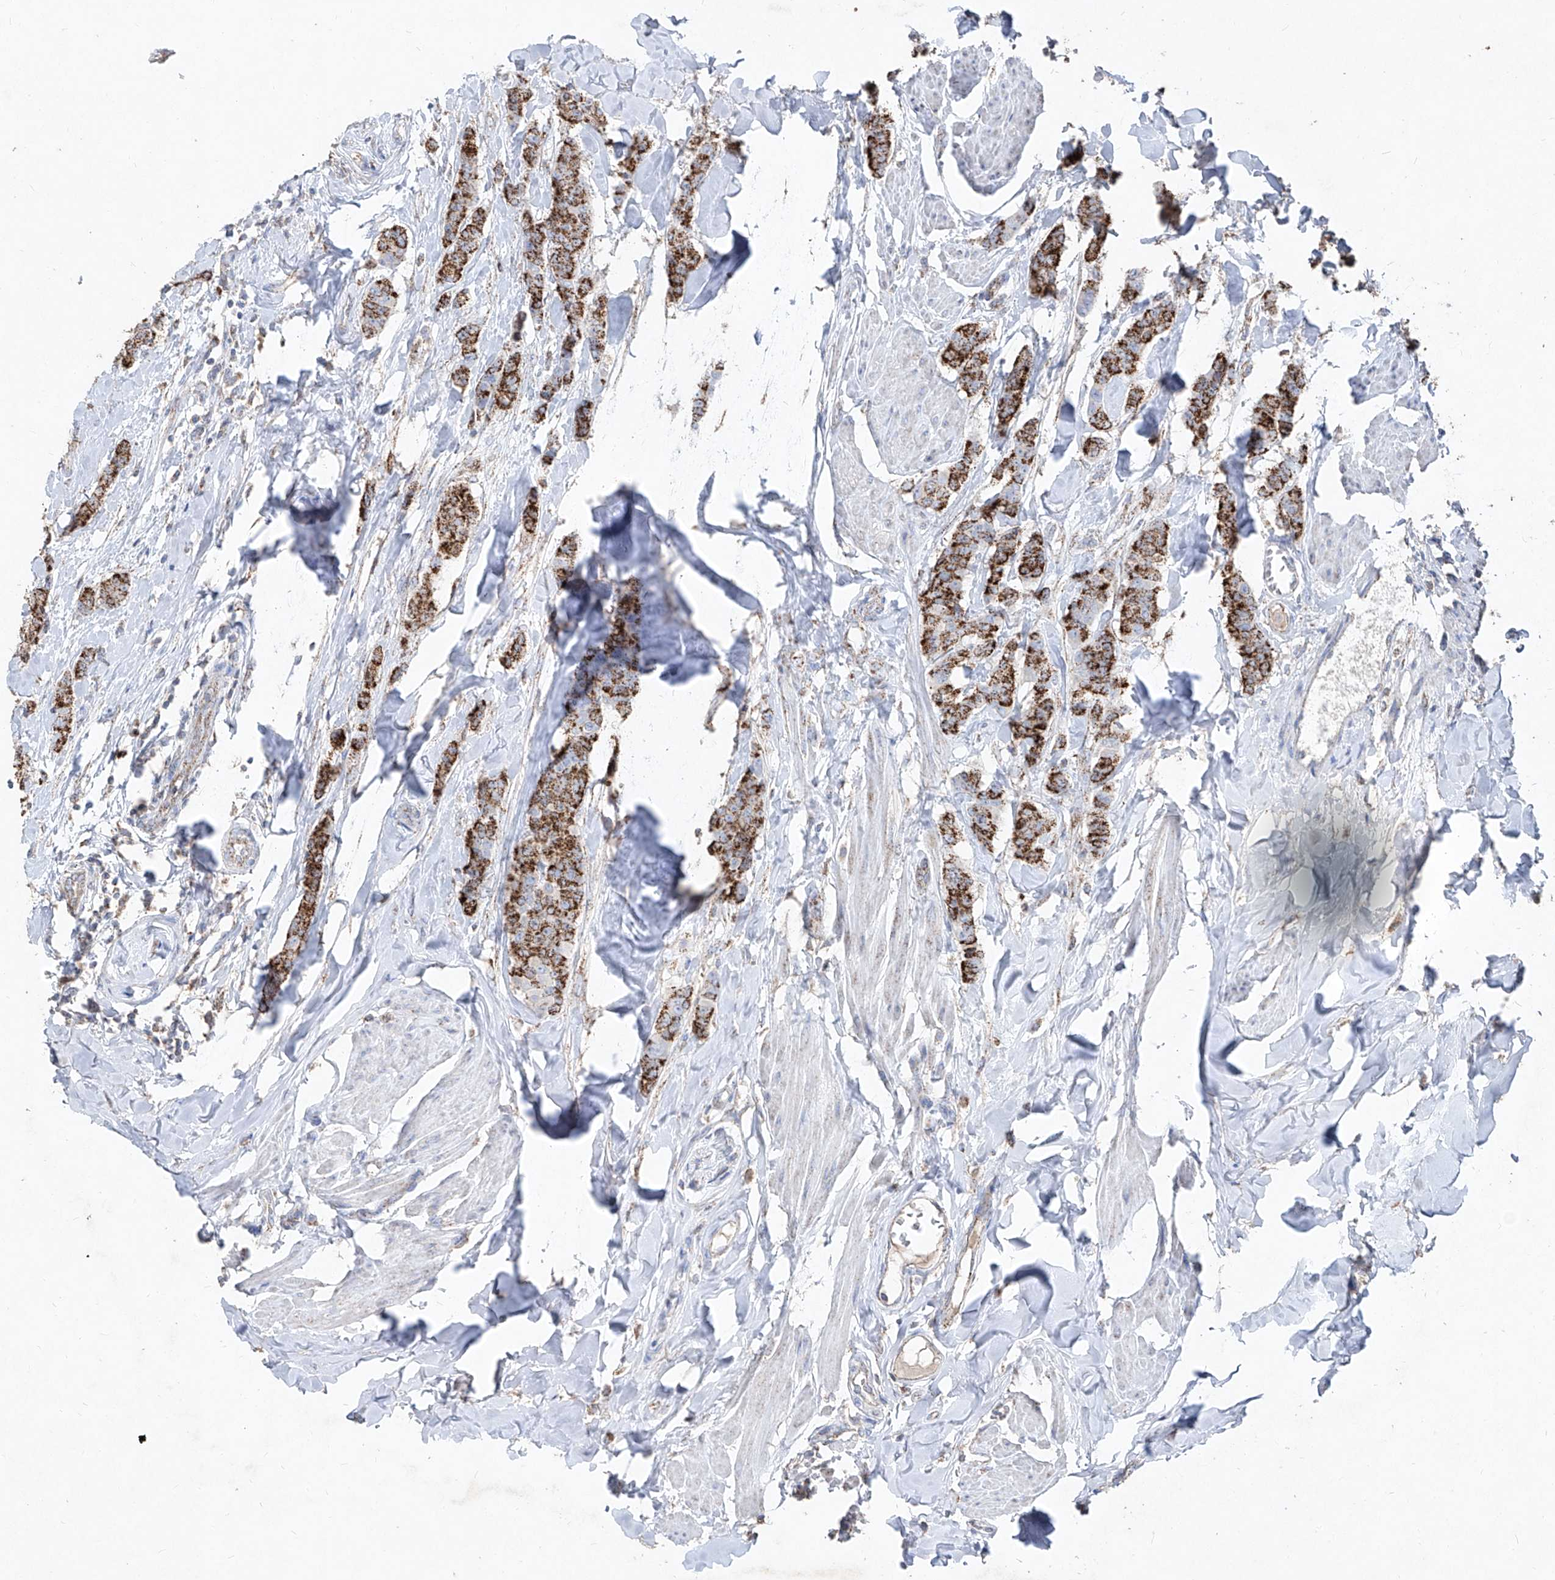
{"staining": {"intensity": "strong", "quantity": ">75%", "location": "cytoplasmic/membranous"}, "tissue": "breast cancer", "cell_type": "Tumor cells", "image_type": "cancer", "snomed": [{"axis": "morphology", "description": "Duct carcinoma"}, {"axis": "topography", "description": "Breast"}], "caption": "Human breast cancer stained with a brown dye demonstrates strong cytoplasmic/membranous positive staining in approximately >75% of tumor cells.", "gene": "ABCD3", "patient": {"sex": "female", "age": 40}}